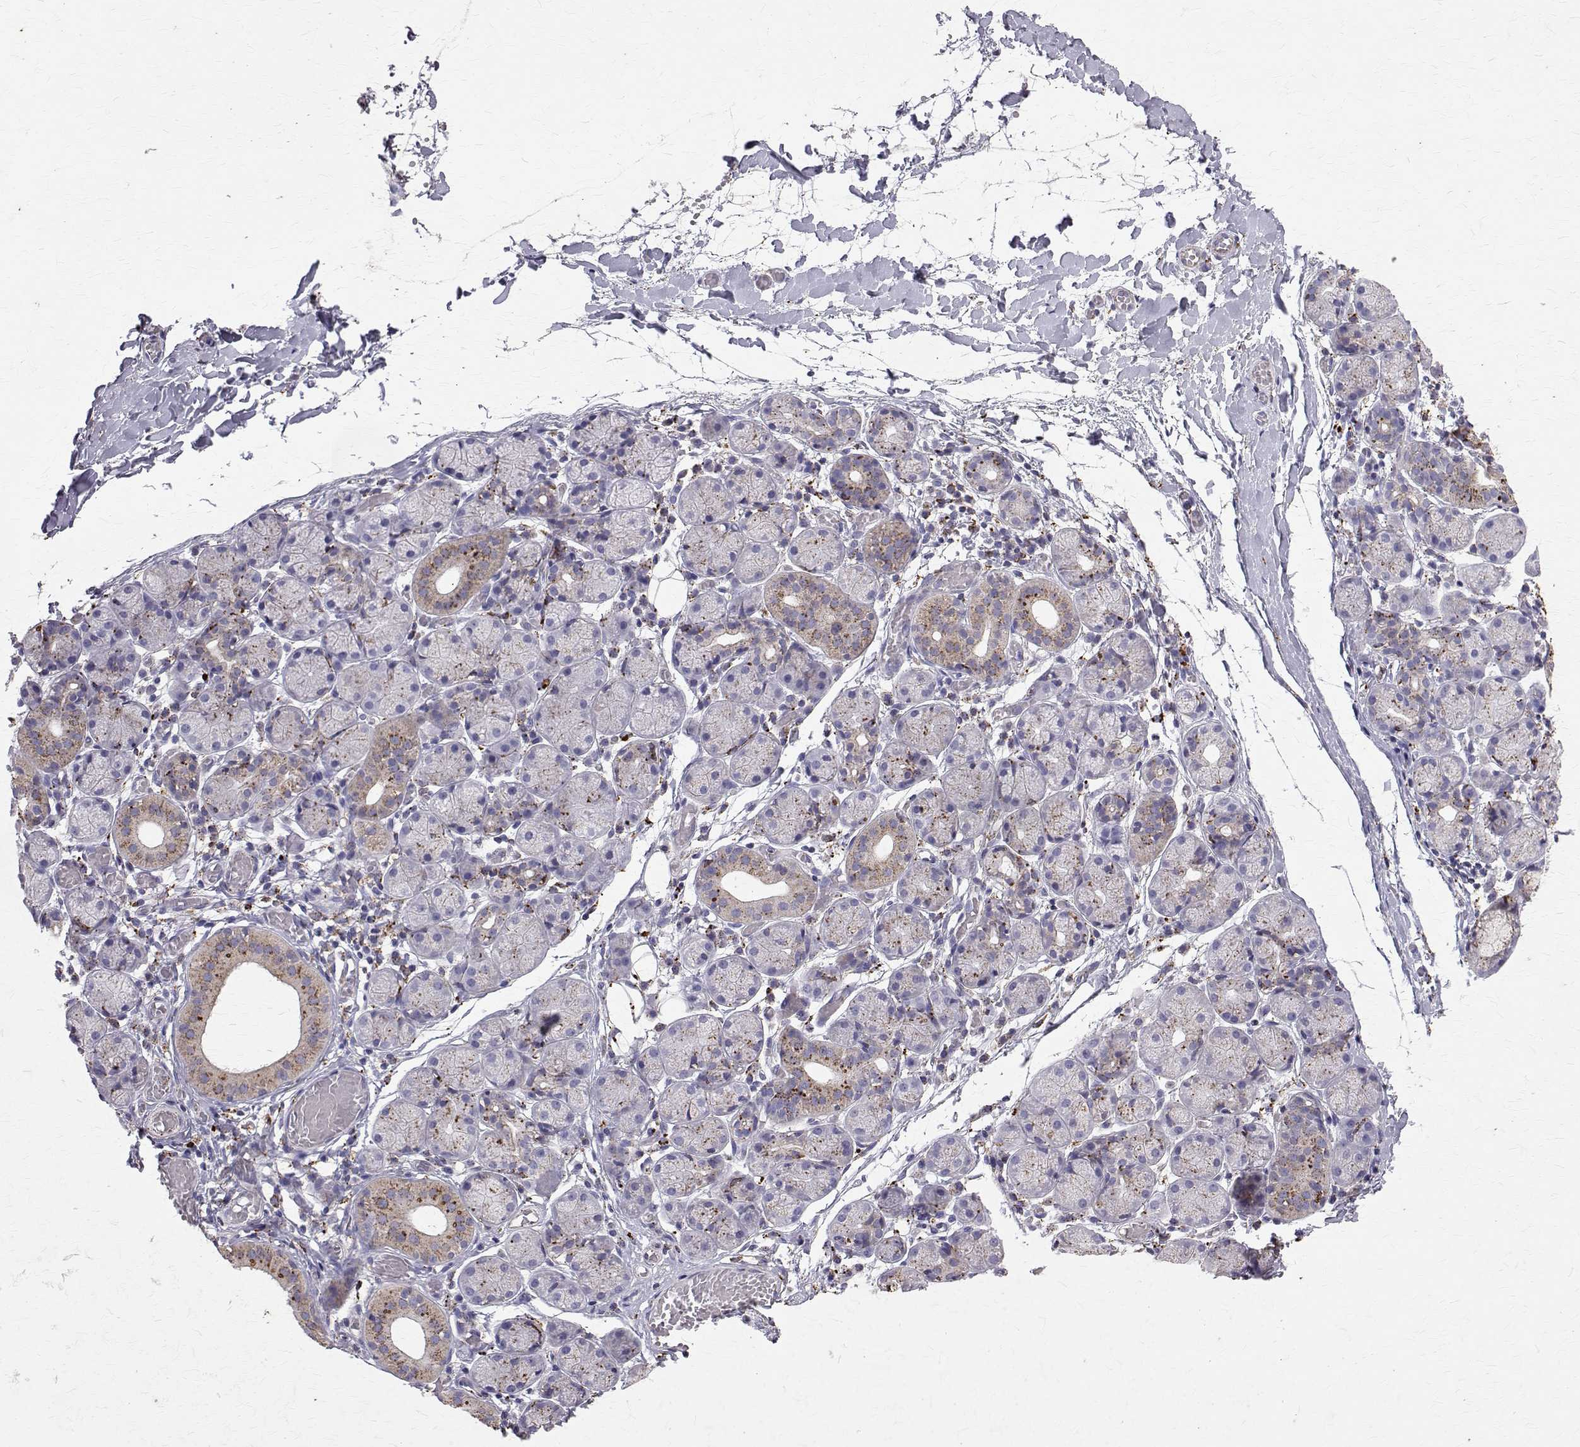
{"staining": {"intensity": "moderate", "quantity": "<25%", "location": "cytoplasmic/membranous"}, "tissue": "salivary gland", "cell_type": "Glandular cells", "image_type": "normal", "snomed": [{"axis": "morphology", "description": "Normal tissue, NOS"}, {"axis": "topography", "description": "Salivary gland"}], "caption": "Protein expression analysis of benign human salivary gland reveals moderate cytoplasmic/membranous positivity in about <25% of glandular cells. Nuclei are stained in blue.", "gene": "TPP1", "patient": {"sex": "female", "age": 24}}